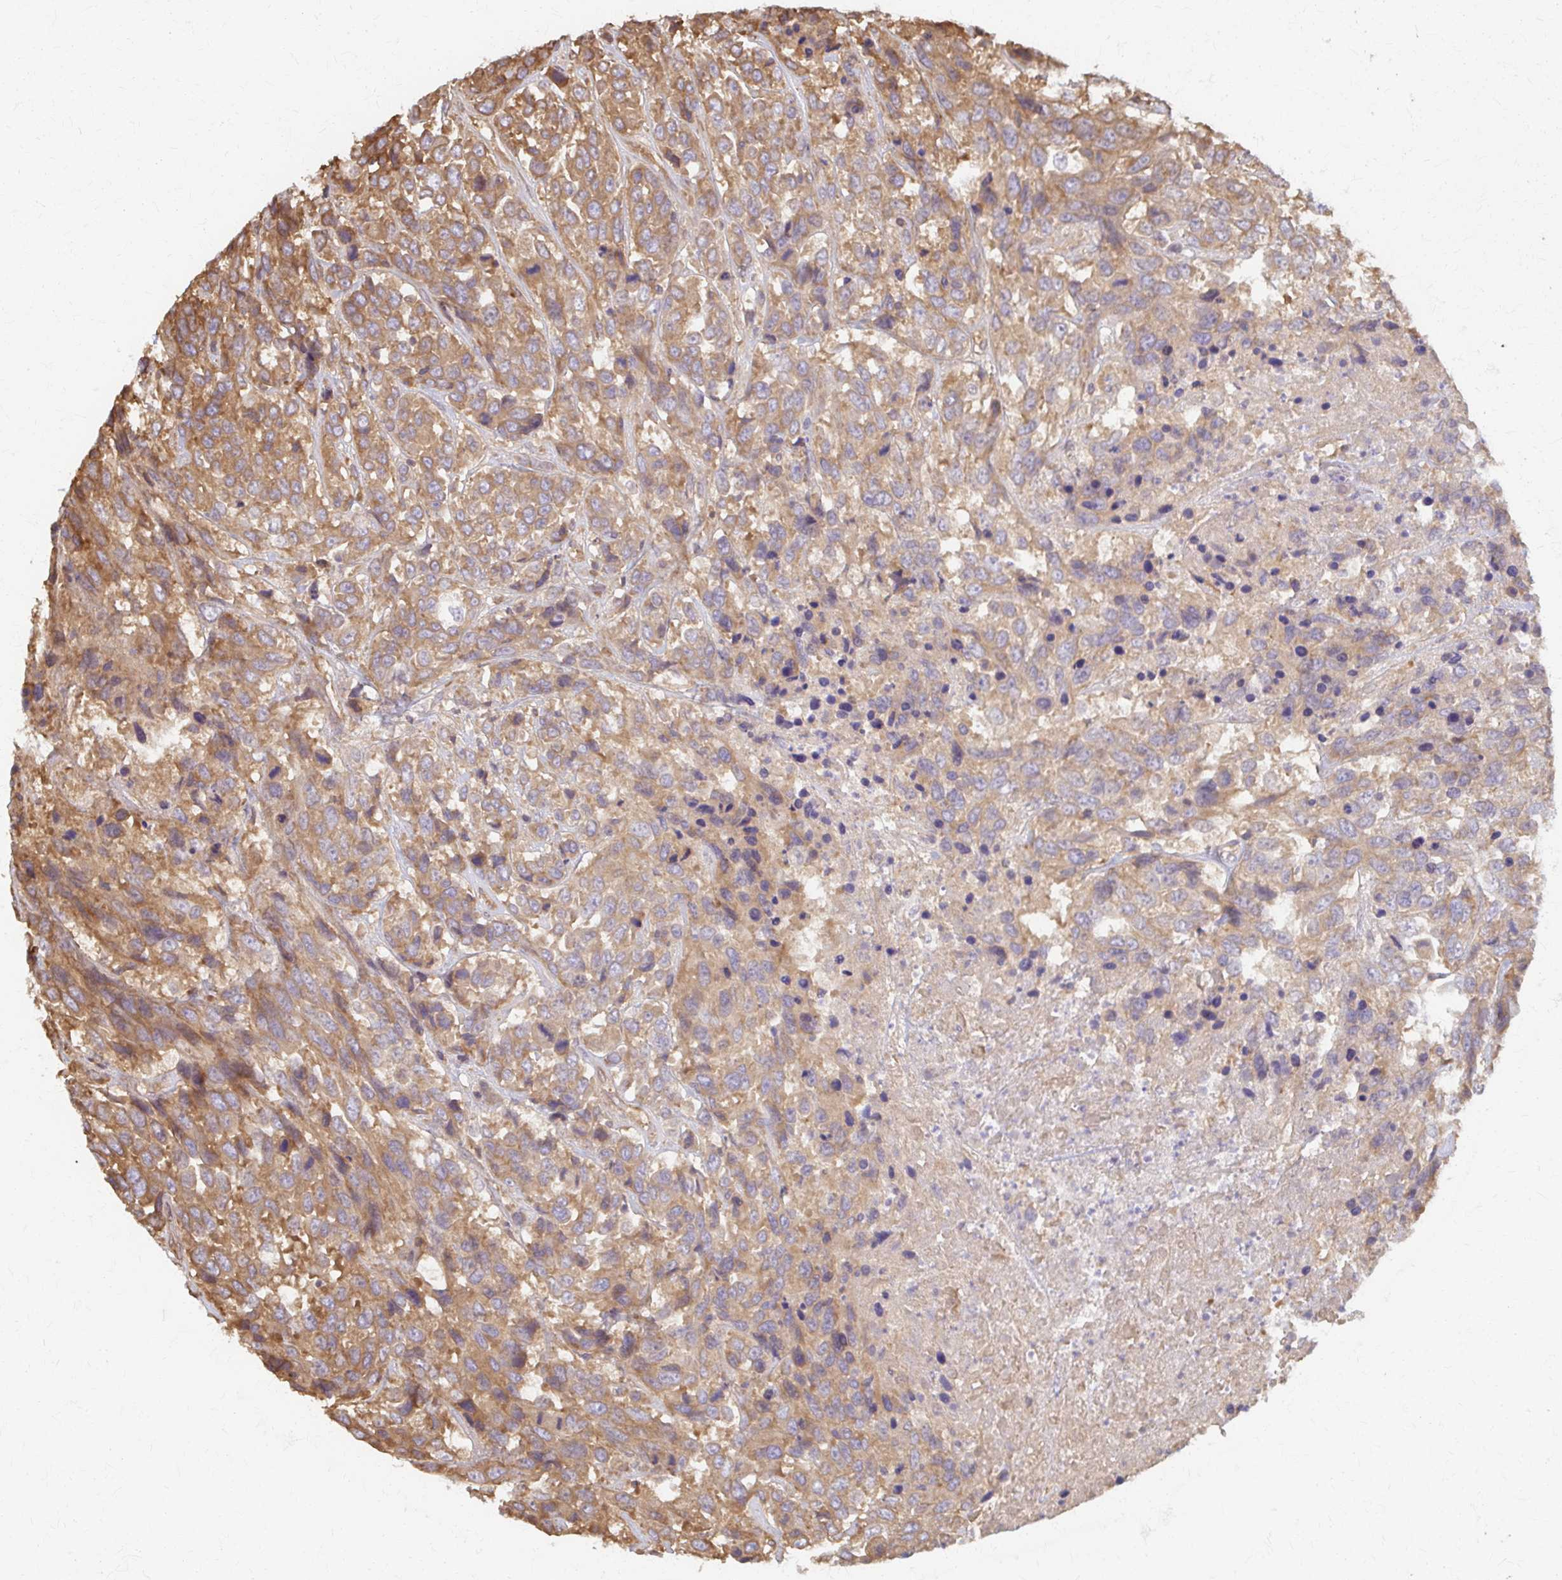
{"staining": {"intensity": "moderate", "quantity": ">75%", "location": "cytoplasmic/membranous"}, "tissue": "urothelial cancer", "cell_type": "Tumor cells", "image_type": "cancer", "snomed": [{"axis": "morphology", "description": "Urothelial carcinoma, High grade"}, {"axis": "topography", "description": "Urinary bladder"}], "caption": "Urothelial cancer was stained to show a protein in brown. There is medium levels of moderate cytoplasmic/membranous positivity in about >75% of tumor cells. The staining was performed using DAB to visualize the protein expression in brown, while the nuclei were stained in blue with hematoxylin (Magnification: 20x).", "gene": "ARHGAP35", "patient": {"sex": "female", "age": 70}}